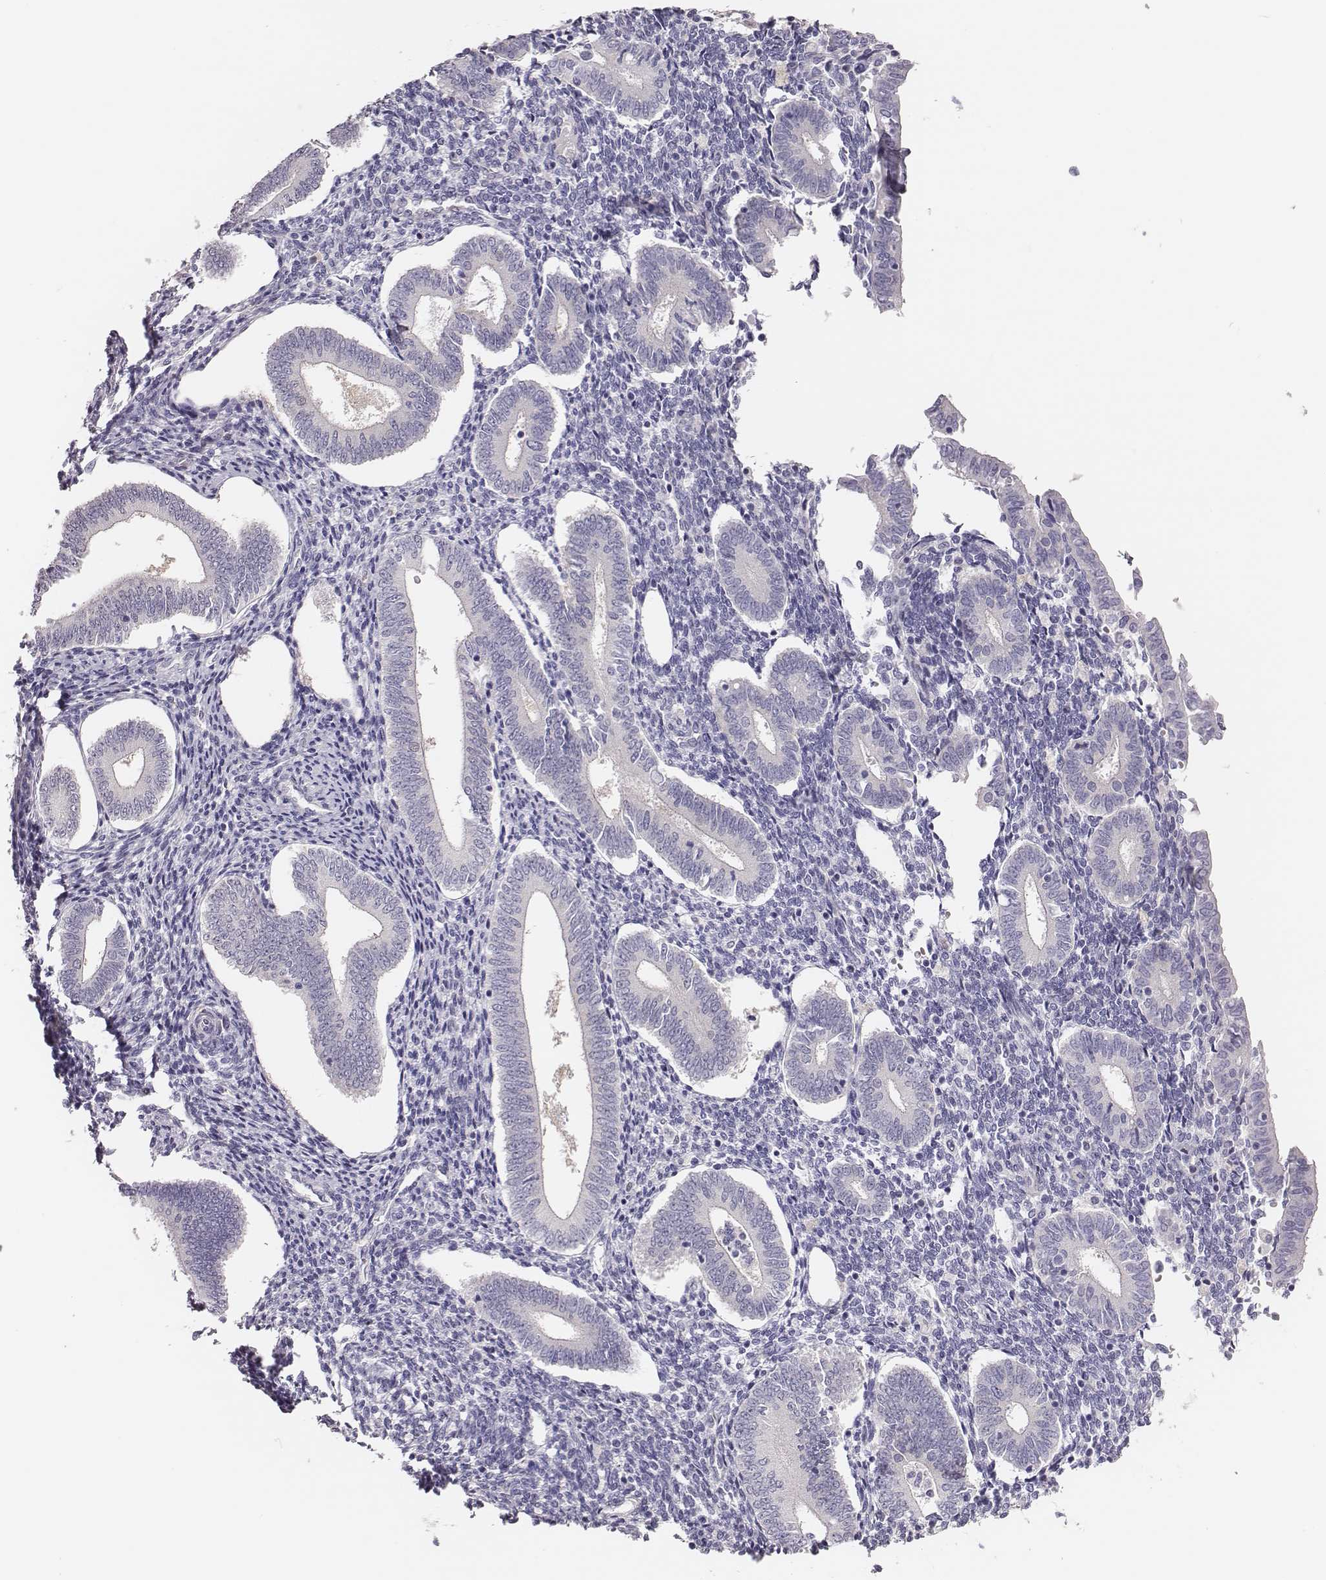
{"staining": {"intensity": "negative", "quantity": "none", "location": "none"}, "tissue": "endometrium", "cell_type": "Cells in endometrial stroma", "image_type": "normal", "snomed": [{"axis": "morphology", "description": "Normal tissue, NOS"}, {"axis": "topography", "description": "Endometrium"}], "caption": "Immunohistochemistry (IHC) photomicrograph of normal endometrium stained for a protein (brown), which displays no positivity in cells in endometrial stroma.", "gene": "SCML2", "patient": {"sex": "female", "age": 40}}